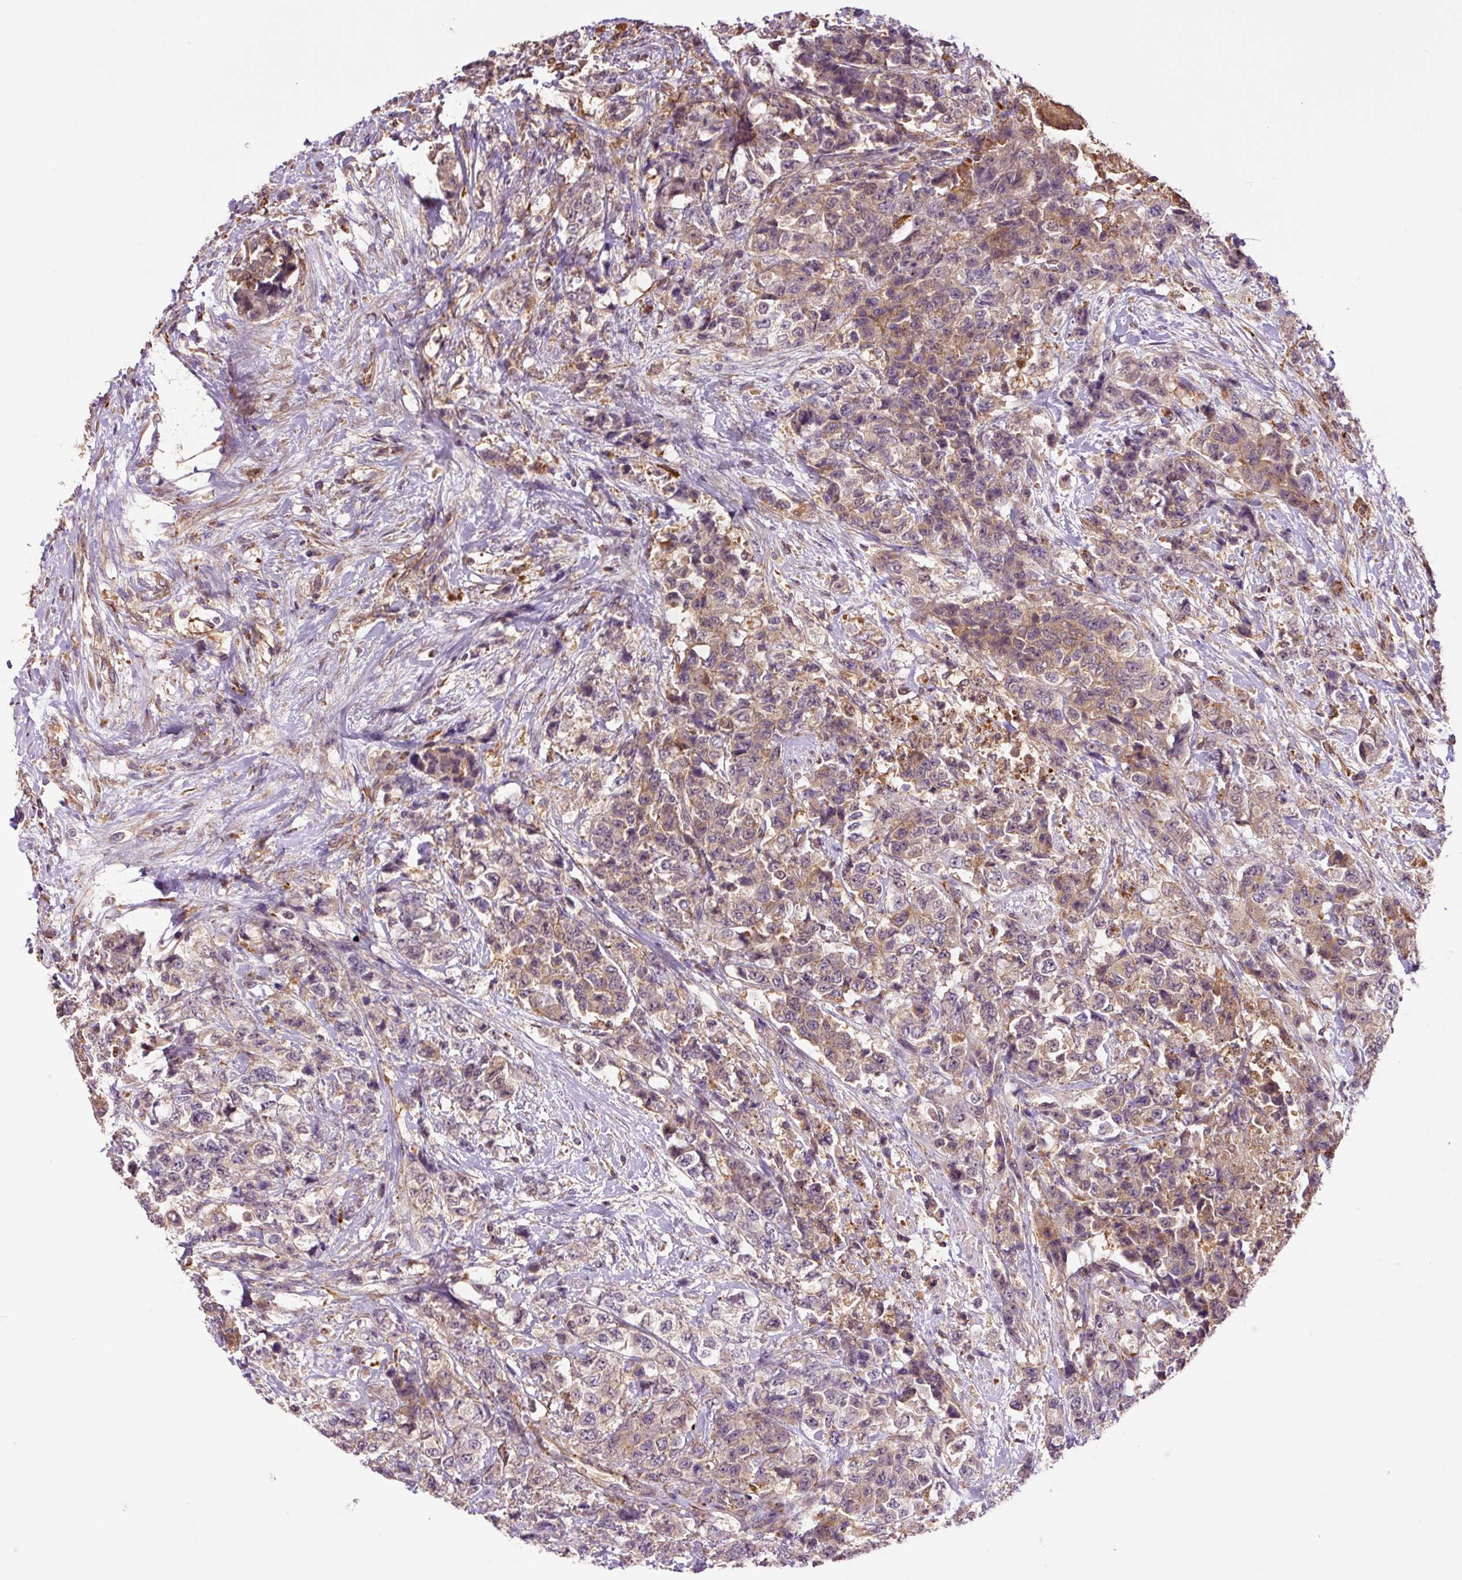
{"staining": {"intensity": "weak", "quantity": ">75%", "location": "cytoplasmic/membranous"}, "tissue": "urothelial cancer", "cell_type": "Tumor cells", "image_type": "cancer", "snomed": [{"axis": "morphology", "description": "Urothelial carcinoma, High grade"}, {"axis": "topography", "description": "Urinary bladder"}], "caption": "IHC (DAB (3,3'-diaminobenzidine)) staining of urothelial cancer demonstrates weak cytoplasmic/membranous protein staining in about >75% of tumor cells.", "gene": "PCK2", "patient": {"sex": "female", "age": 78}}